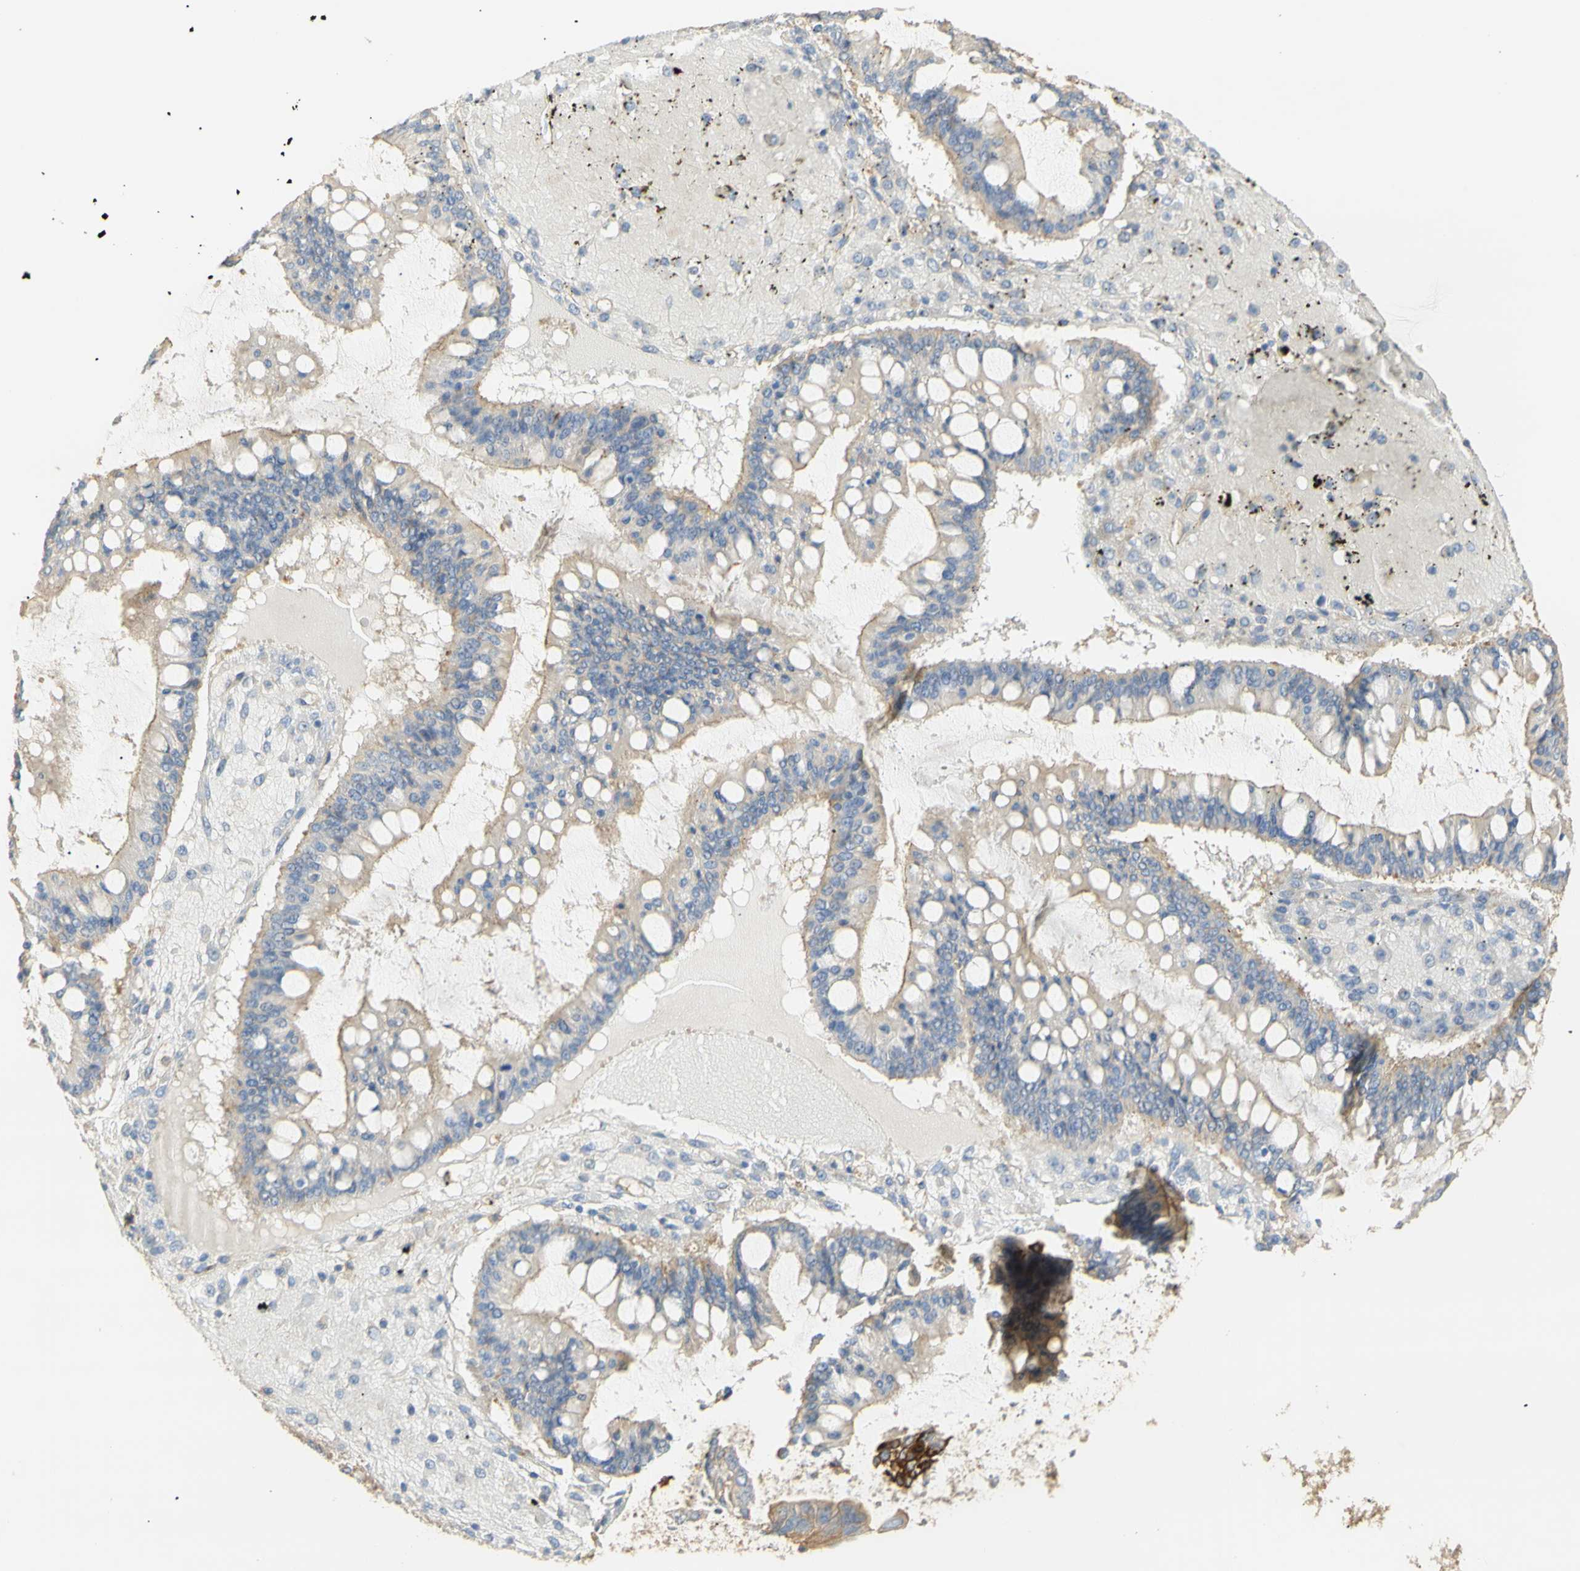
{"staining": {"intensity": "weak", "quantity": "25%-75%", "location": "cytoplasmic/membranous"}, "tissue": "ovarian cancer", "cell_type": "Tumor cells", "image_type": "cancer", "snomed": [{"axis": "morphology", "description": "Cystadenocarcinoma, mucinous, NOS"}, {"axis": "topography", "description": "Ovary"}], "caption": "Immunohistochemical staining of human ovarian cancer exhibits weak cytoplasmic/membranous protein staining in about 25%-75% of tumor cells.", "gene": "KCNE4", "patient": {"sex": "female", "age": 73}}